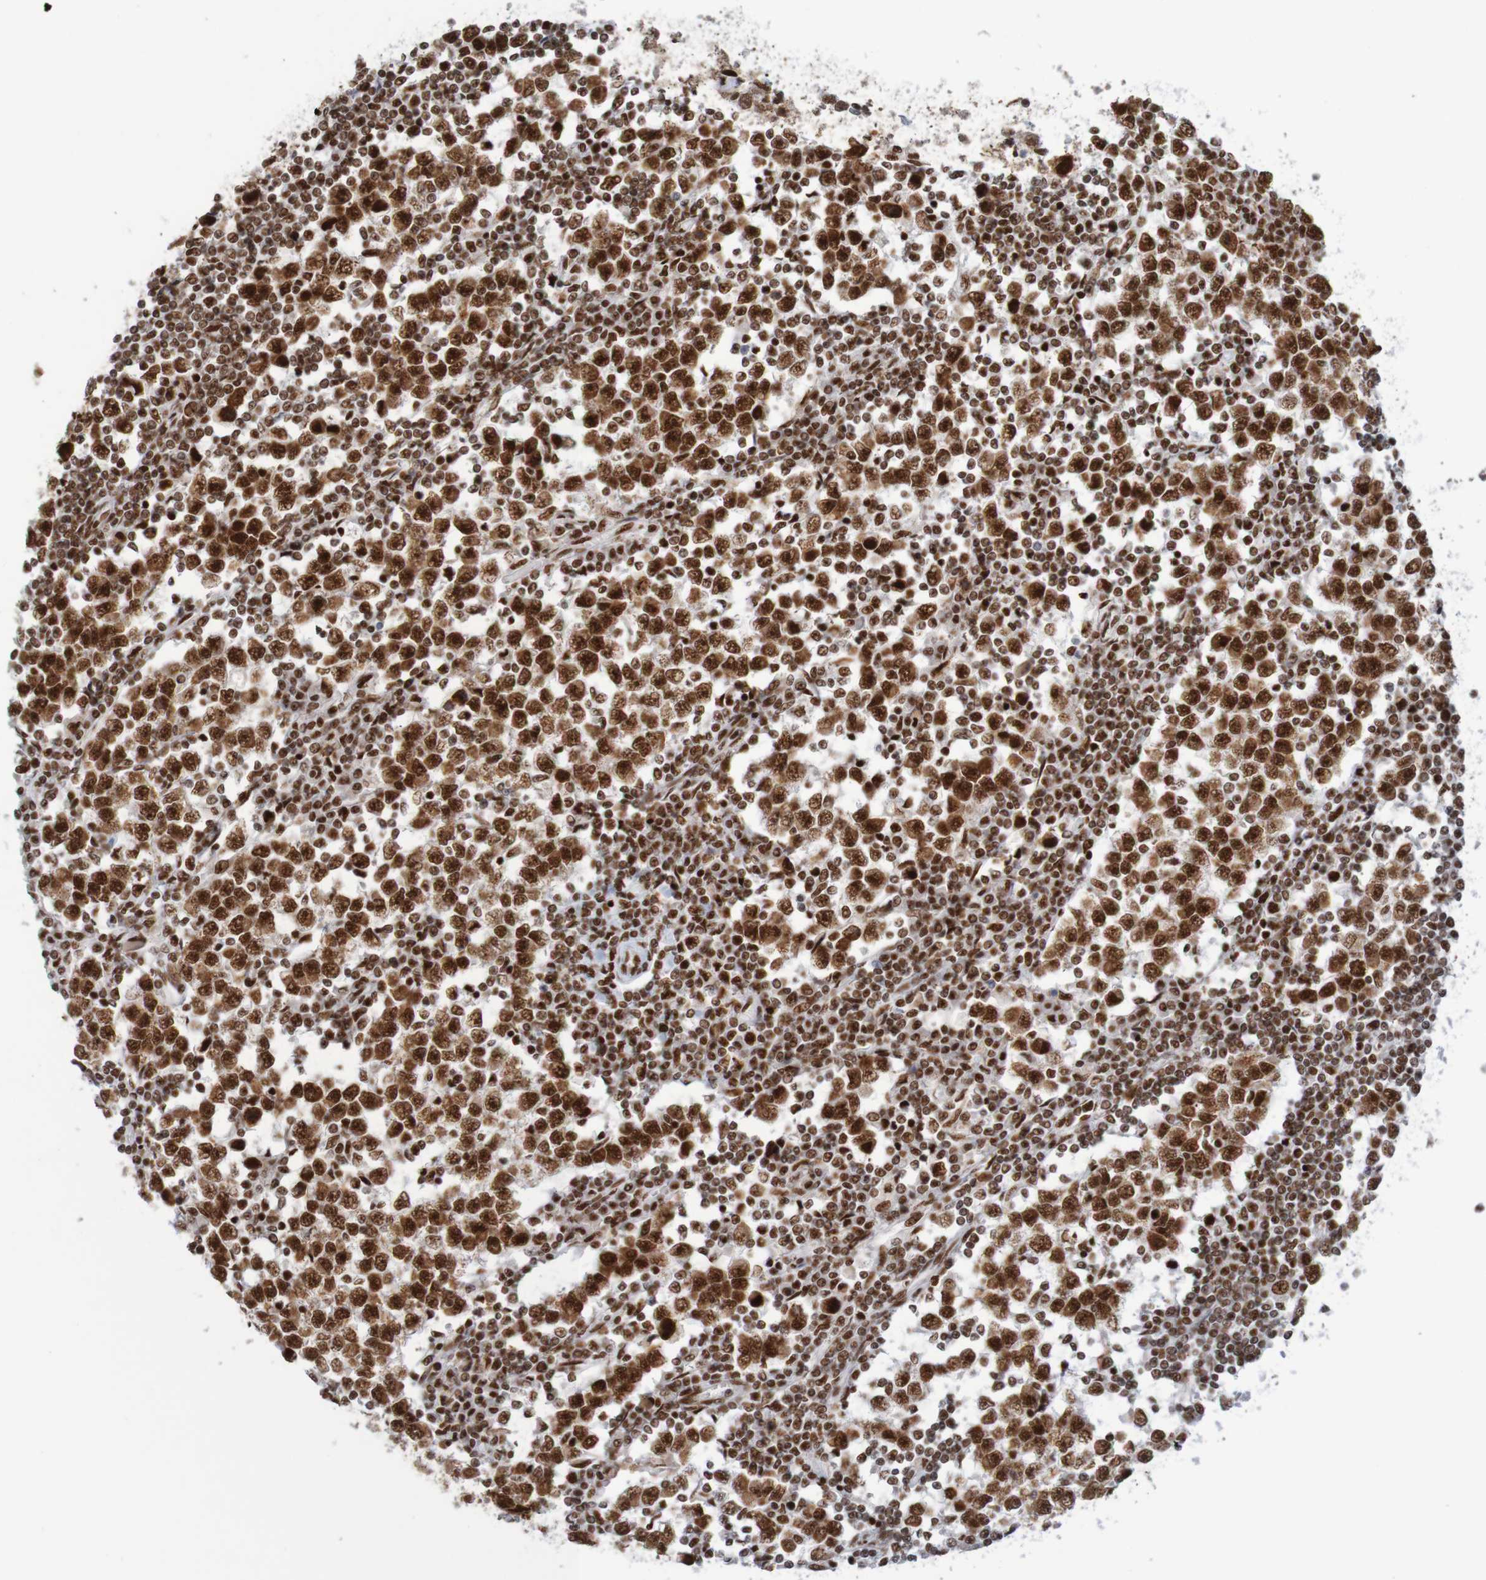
{"staining": {"intensity": "strong", "quantity": ">75%", "location": "nuclear"}, "tissue": "testis cancer", "cell_type": "Tumor cells", "image_type": "cancer", "snomed": [{"axis": "morphology", "description": "Seminoma, NOS"}, {"axis": "topography", "description": "Testis"}], "caption": "DAB (3,3'-diaminobenzidine) immunohistochemical staining of human testis seminoma shows strong nuclear protein expression in approximately >75% of tumor cells. (Brightfield microscopy of DAB IHC at high magnification).", "gene": "THRAP3", "patient": {"sex": "male", "age": 65}}